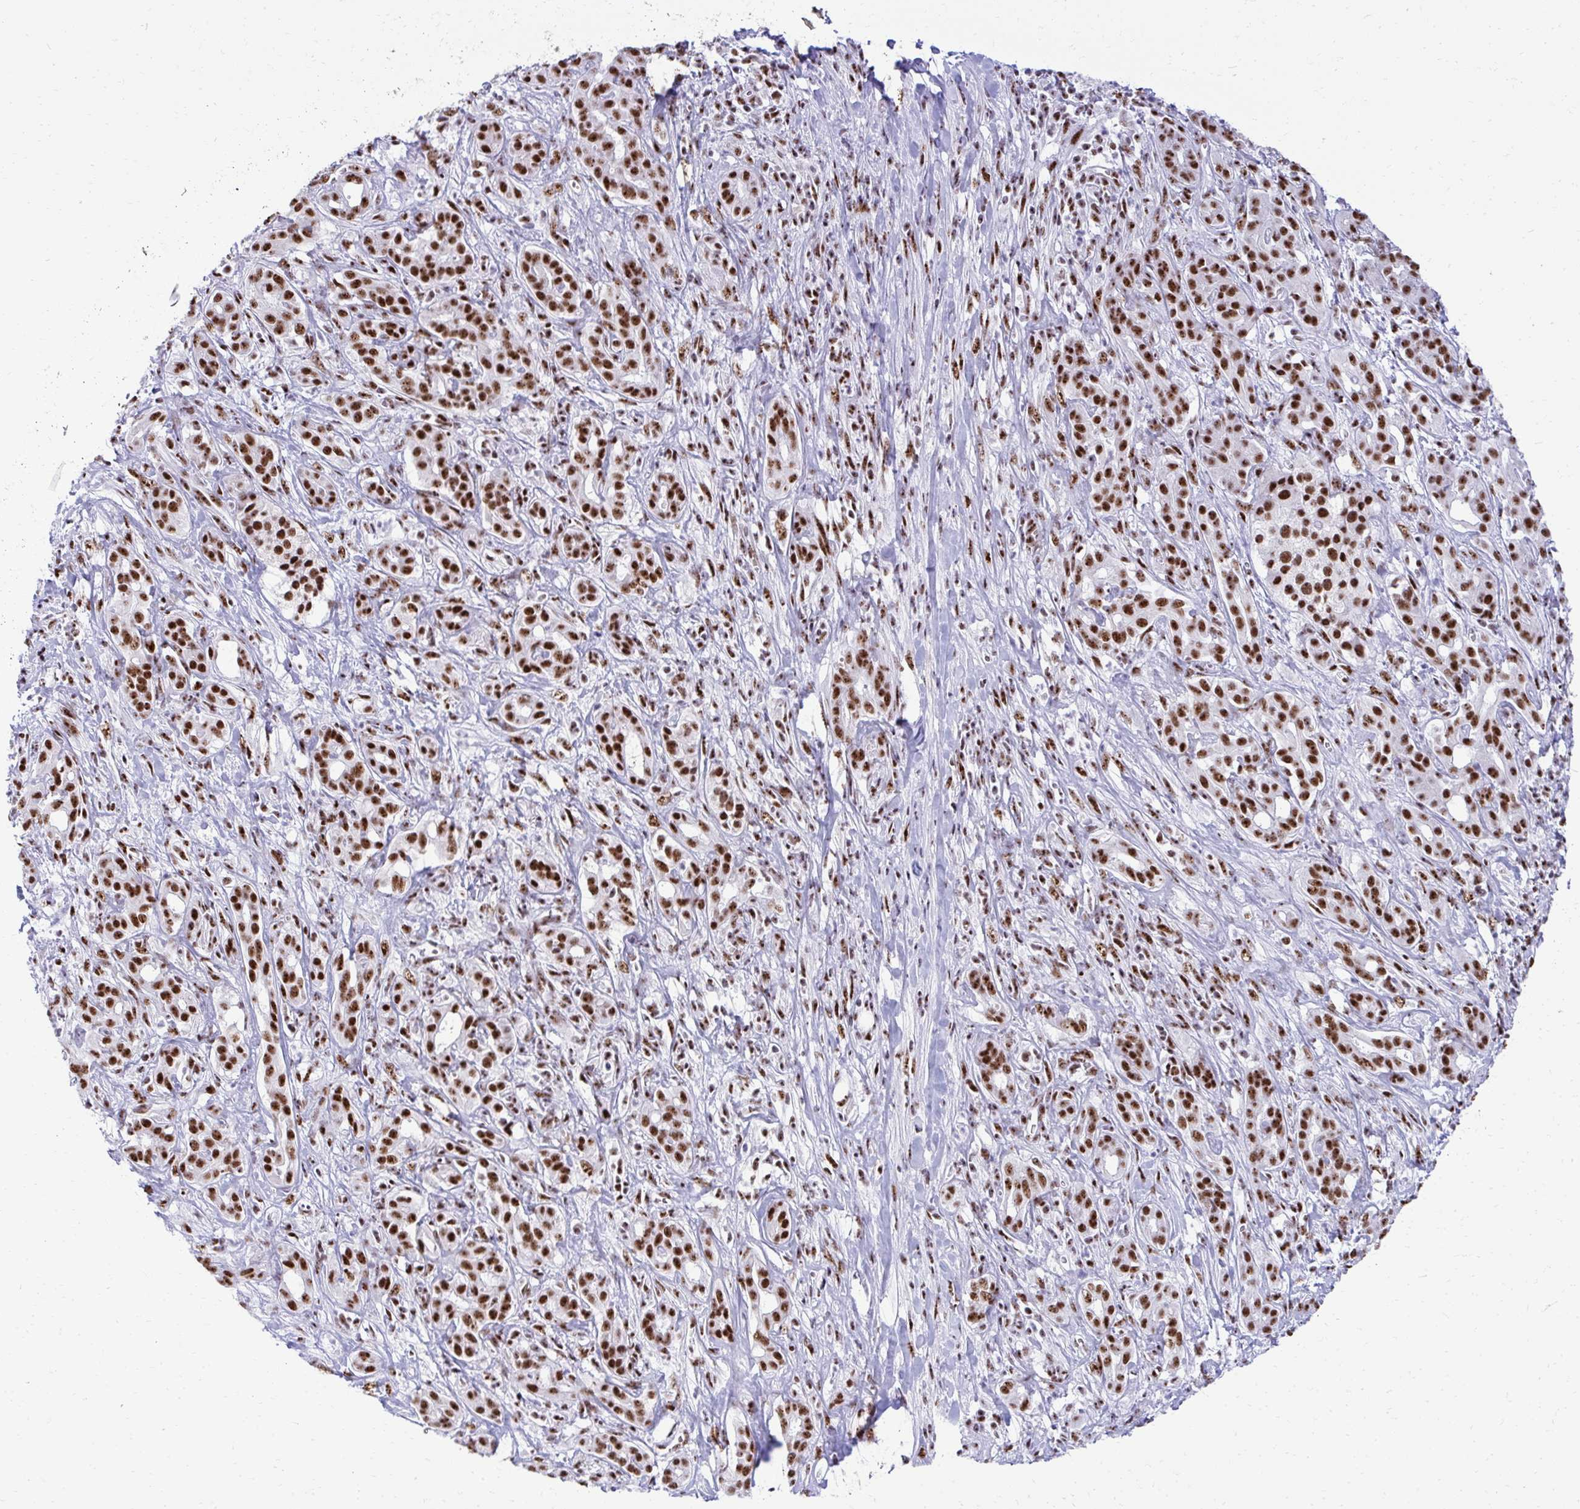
{"staining": {"intensity": "strong", "quantity": ">75%", "location": "nuclear"}, "tissue": "pancreatic cancer", "cell_type": "Tumor cells", "image_type": "cancer", "snomed": [{"axis": "morphology", "description": "Adenocarcinoma, NOS"}, {"axis": "topography", "description": "Pancreas"}], "caption": "IHC of pancreatic cancer (adenocarcinoma) demonstrates high levels of strong nuclear positivity in approximately >75% of tumor cells.", "gene": "PELP1", "patient": {"sex": "male", "age": 61}}